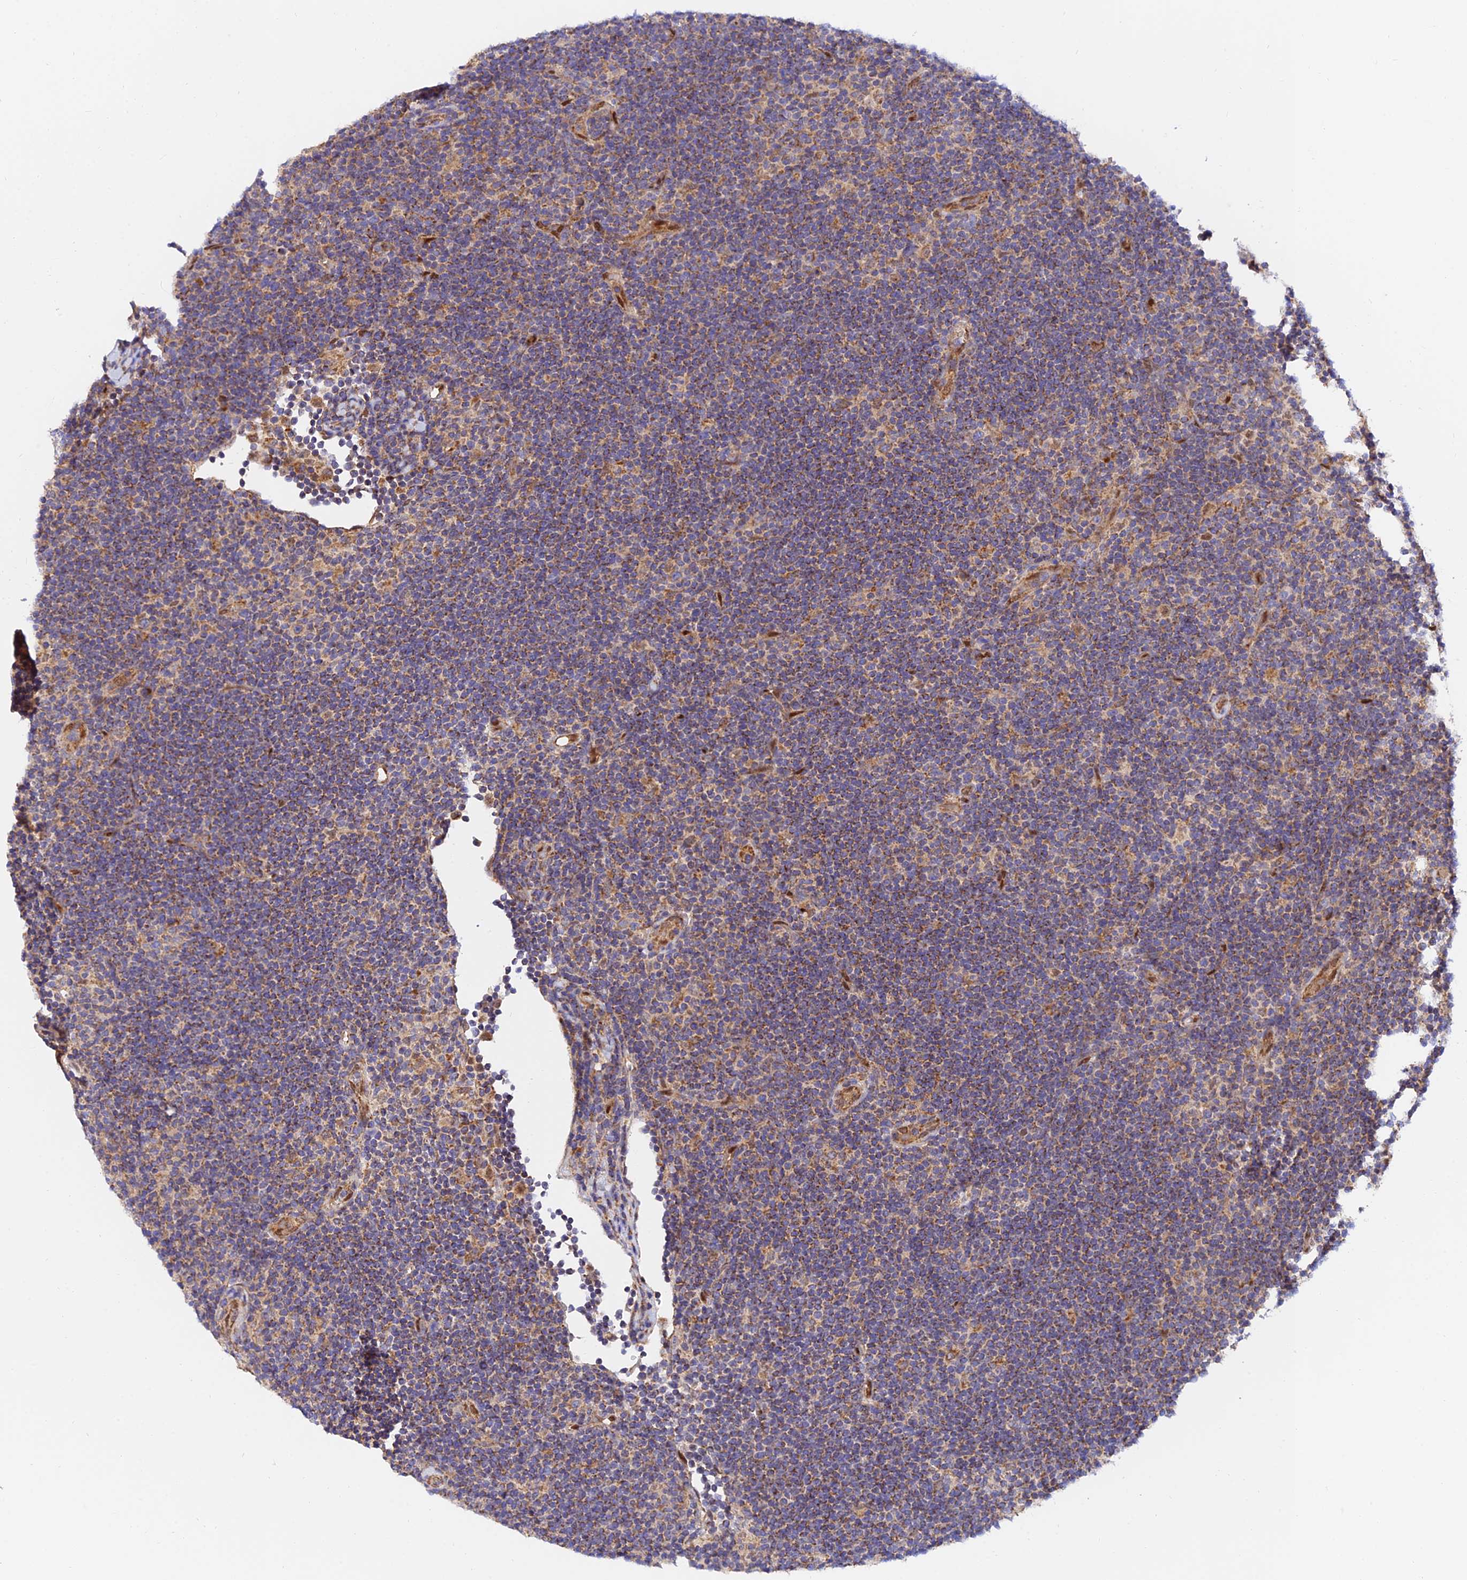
{"staining": {"intensity": "weak", "quantity": "25%-75%", "location": "cytoplasmic/membranous"}, "tissue": "lymphoma", "cell_type": "Tumor cells", "image_type": "cancer", "snomed": [{"axis": "morphology", "description": "Hodgkin's disease, NOS"}, {"axis": "topography", "description": "Lymph node"}], "caption": "Protein staining shows weak cytoplasmic/membranous expression in approximately 25%-75% of tumor cells in Hodgkin's disease.", "gene": "PODNL1", "patient": {"sex": "female", "age": 57}}